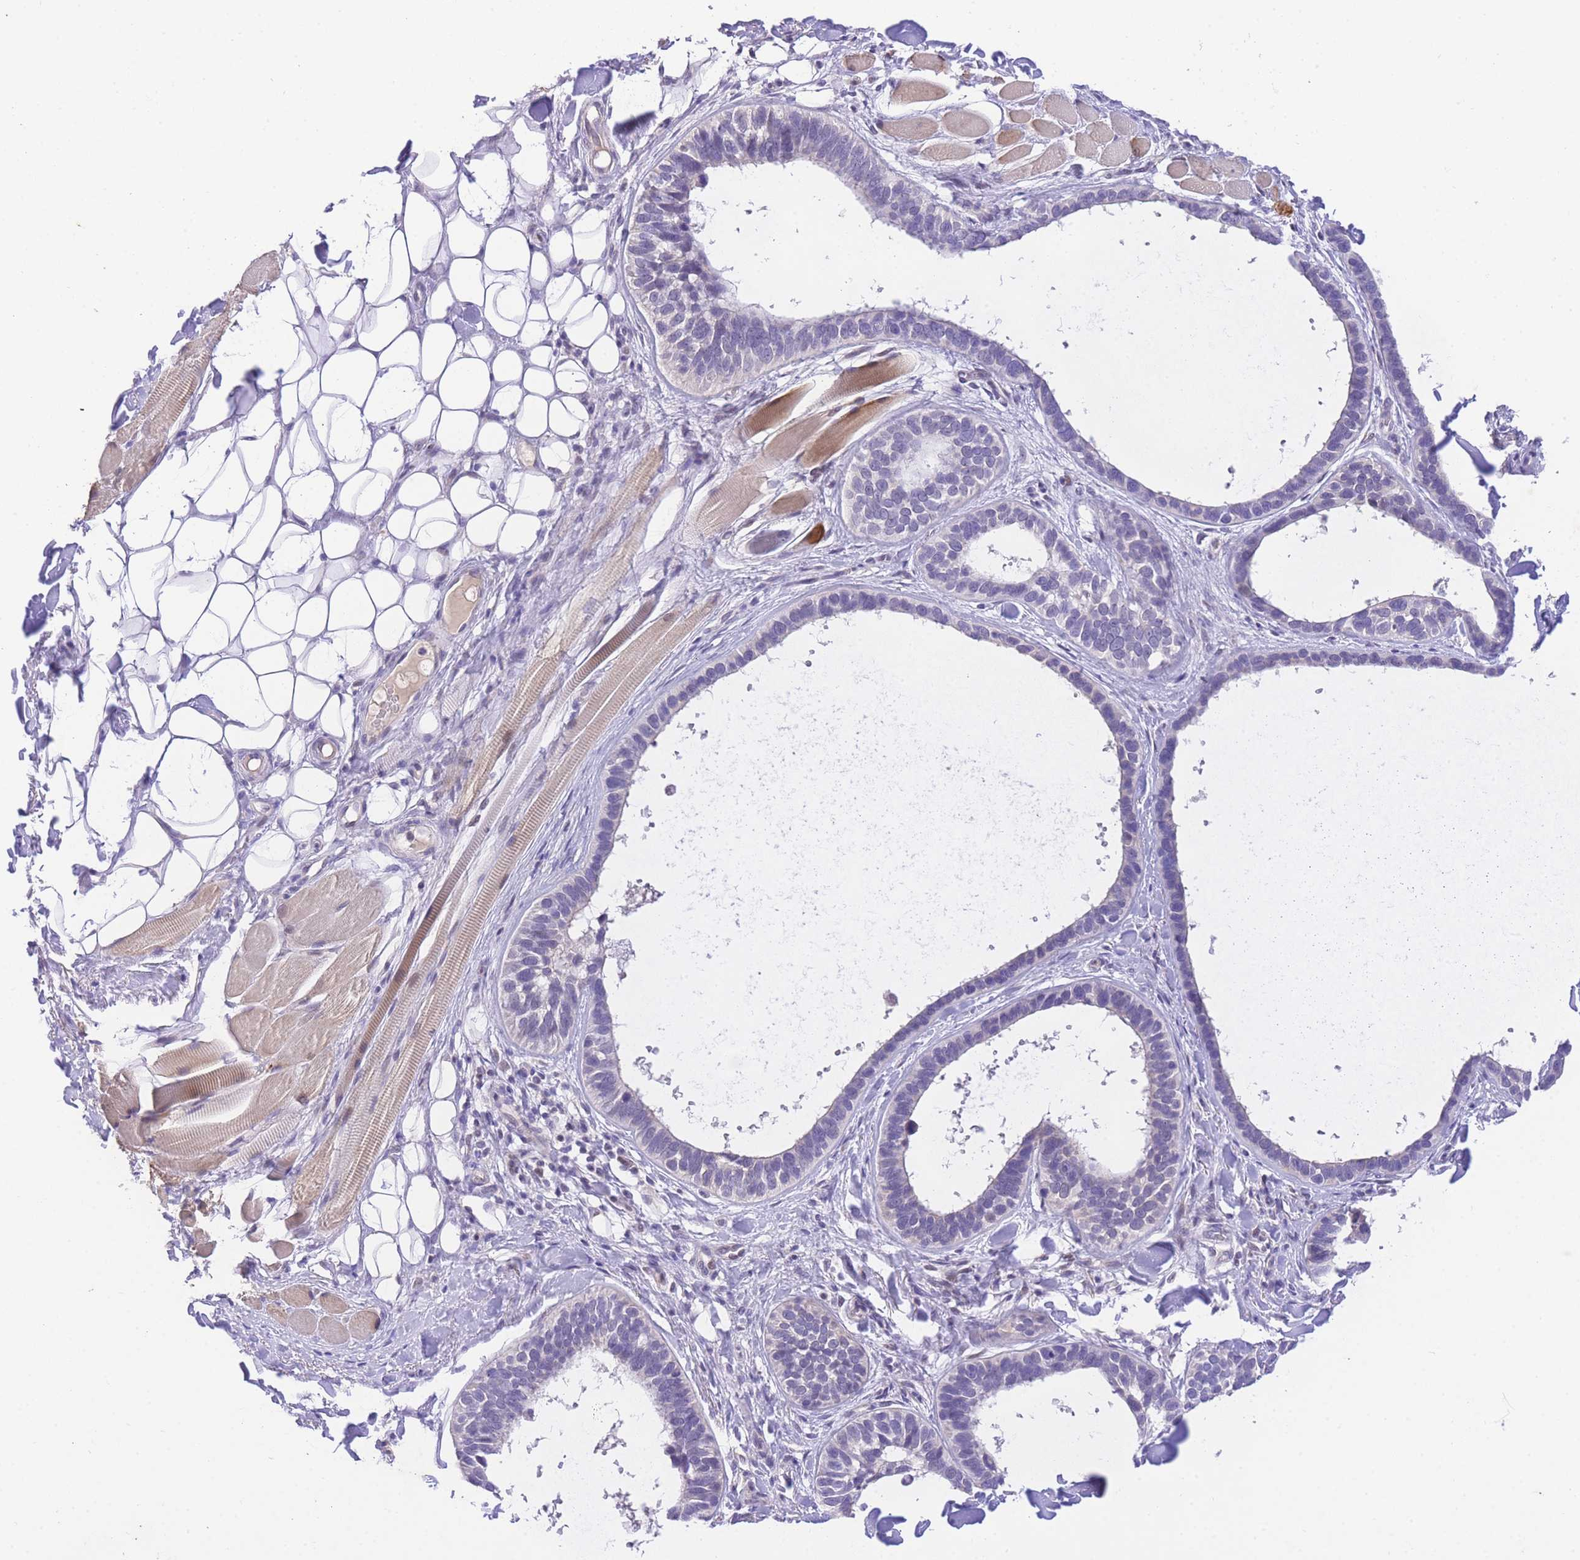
{"staining": {"intensity": "negative", "quantity": "none", "location": "none"}, "tissue": "skin cancer", "cell_type": "Tumor cells", "image_type": "cancer", "snomed": [{"axis": "morphology", "description": "Basal cell carcinoma"}, {"axis": "topography", "description": "Skin"}], "caption": "This photomicrograph is of skin basal cell carcinoma stained with IHC to label a protein in brown with the nuclei are counter-stained blue. There is no positivity in tumor cells. The staining is performed using DAB brown chromogen with nuclei counter-stained in using hematoxylin.", "gene": "SLC35F2", "patient": {"sex": "male", "age": 62}}